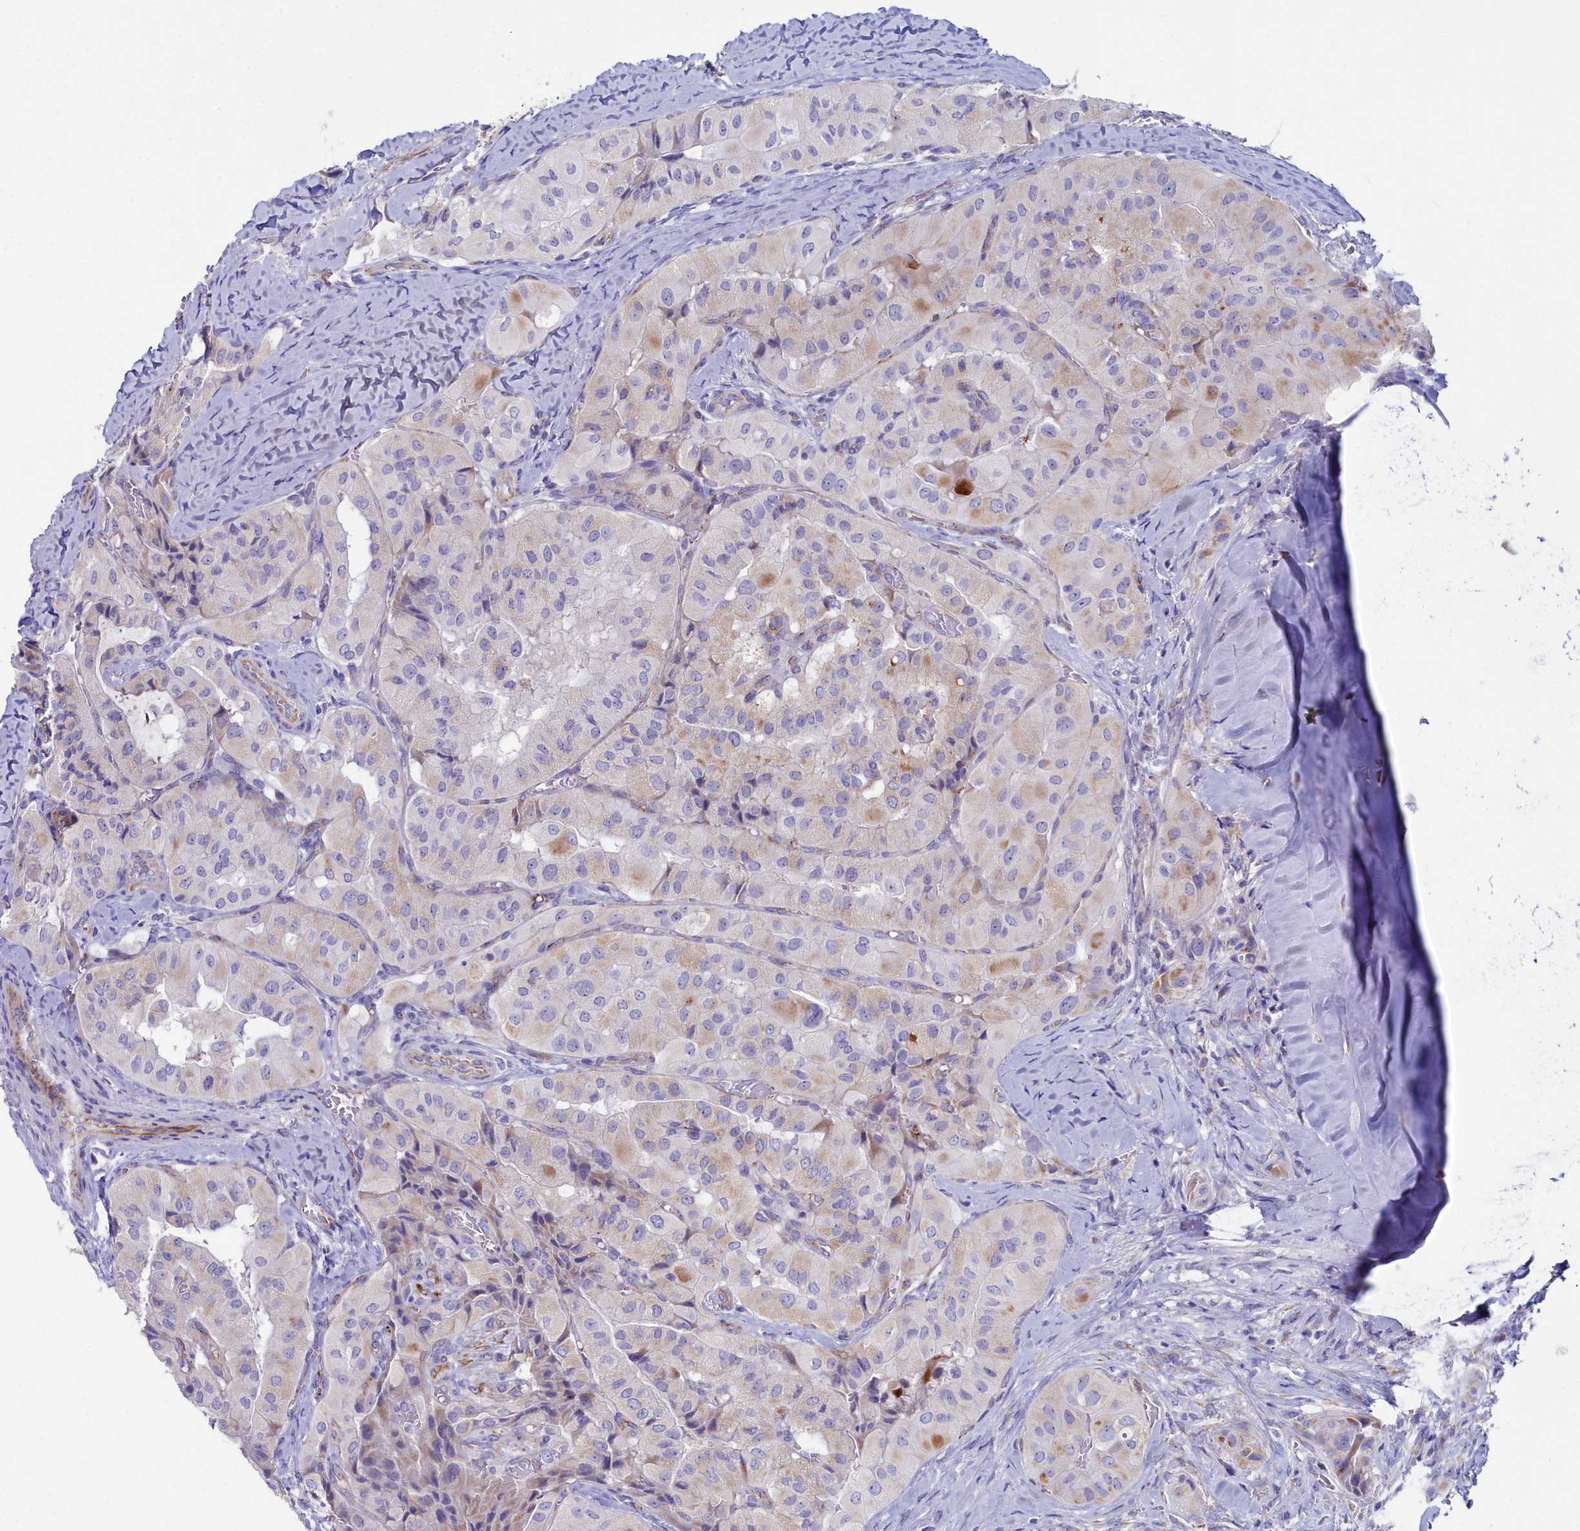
{"staining": {"intensity": "moderate", "quantity": "<25%", "location": "cytoplasmic/membranous"}, "tissue": "thyroid cancer", "cell_type": "Tumor cells", "image_type": "cancer", "snomed": [{"axis": "morphology", "description": "Normal tissue, NOS"}, {"axis": "morphology", "description": "Papillary adenocarcinoma, NOS"}, {"axis": "topography", "description": "Thyroid gland"}], "caption": "Tumor cells show low levels of moderate cytoplasmic/membranous staining in approximately <25% of cells in human thyroid papillary adenocarcinoma. Nuclei are stained in blue.", "gene": "SLC49A3", "patient": {"sex": "female", "age": 59}}